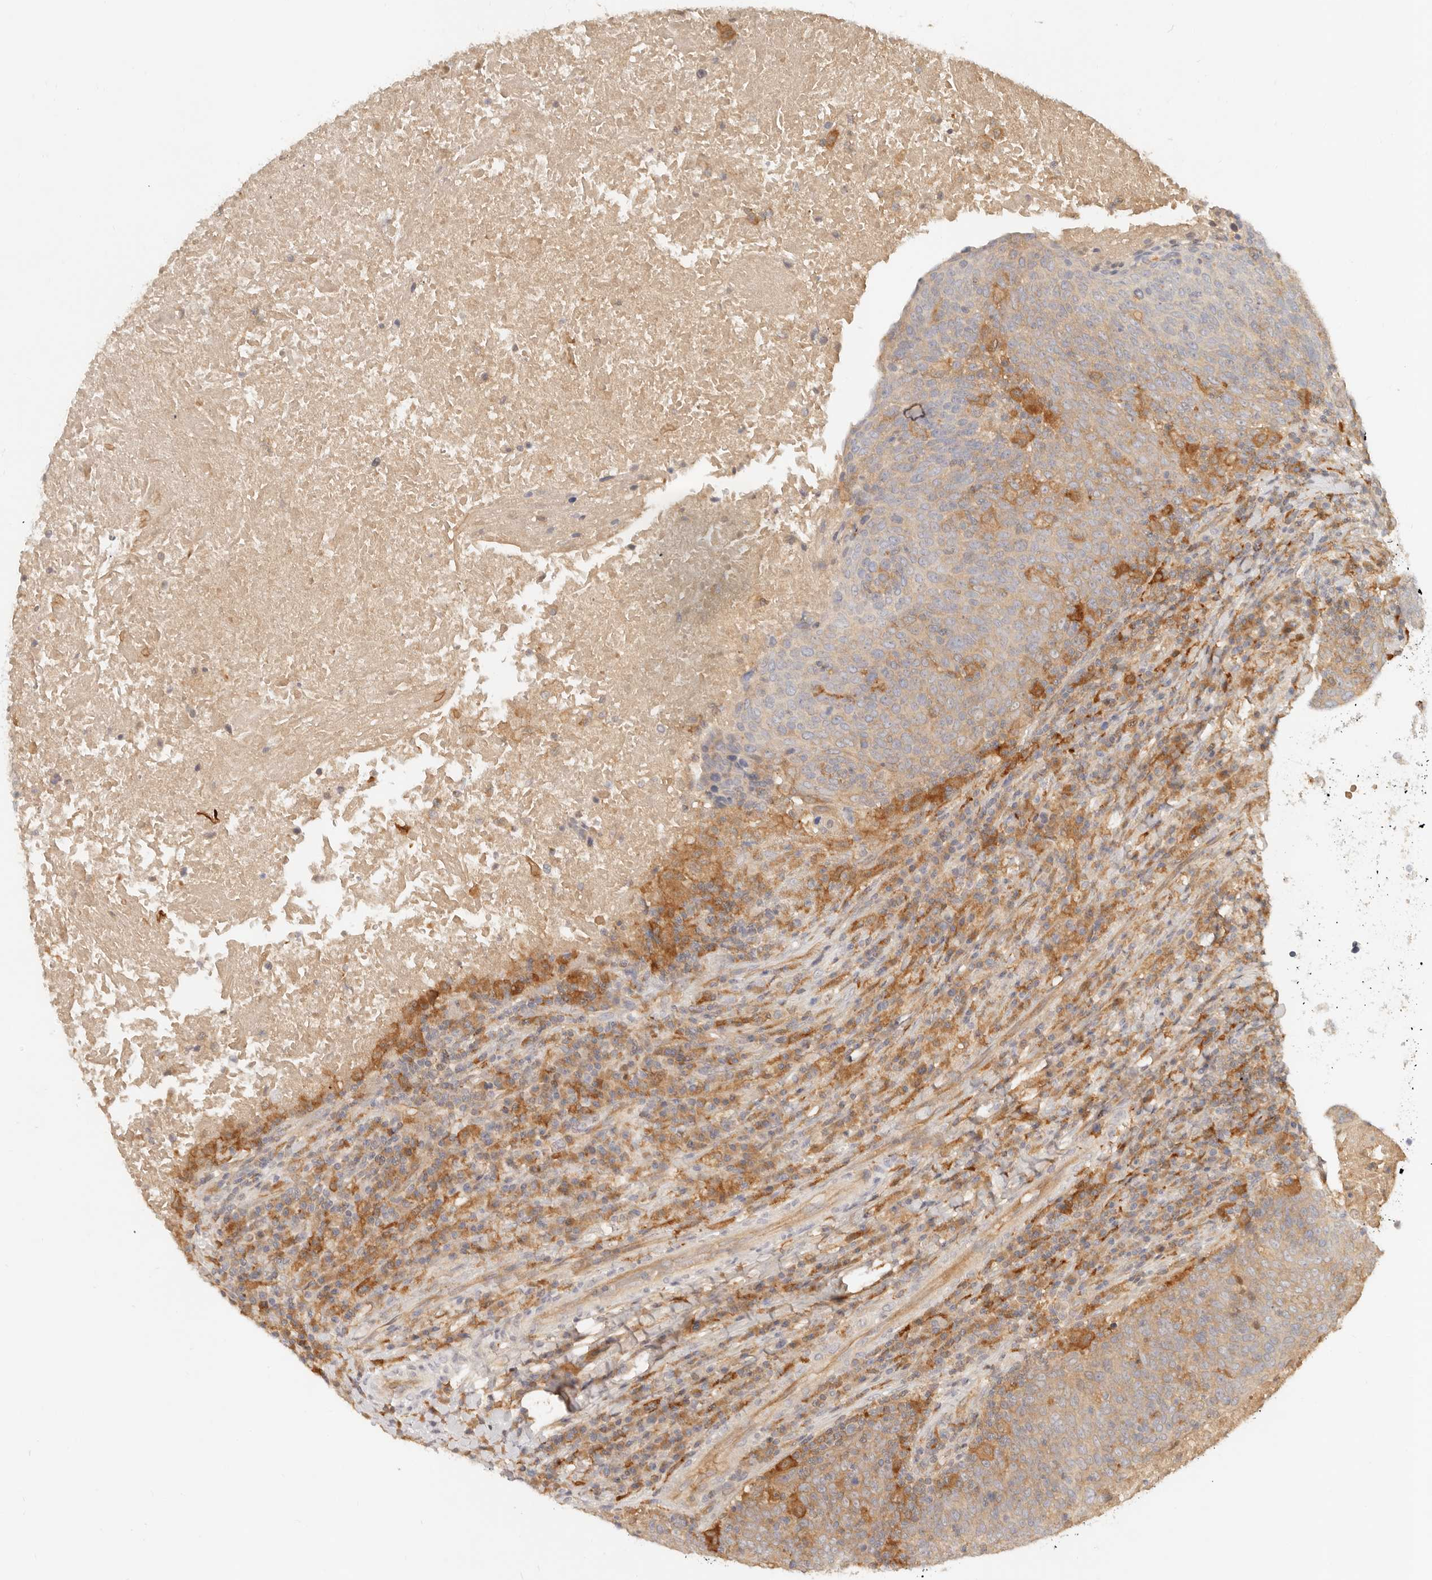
{"staining": {"intensity": "moderate", "quantity": "<25%", "location": "cytoplasmic/membranous"}, "tissue": "head and neck cancer", "cell_type": "Tumor cells", "image_type": "cancer", "snomed": [{"axis": "morphology", "description": "Squamous cell carcinoma, NOS"}, {"axis": "morphology", "description": "Squamous cell carcinoma, metastatic, NOS"}, {"axis": "topography", "description": "Lymph node"}, {"axis": "topography", "description": "Head-Neck"}], "caption": "Immunohistochemistry (IHC) of head and neck cancer (metastatic squamous cell carcinoma) displays low levels of moderate cytoplasmic/membranous staining in approximately <25% of tumor cells. (brown staining indicates protein expression, while blue staining denotes nuclei).", "gene": "NECAP2", "patient": {"sex": "male", "age": 62}}